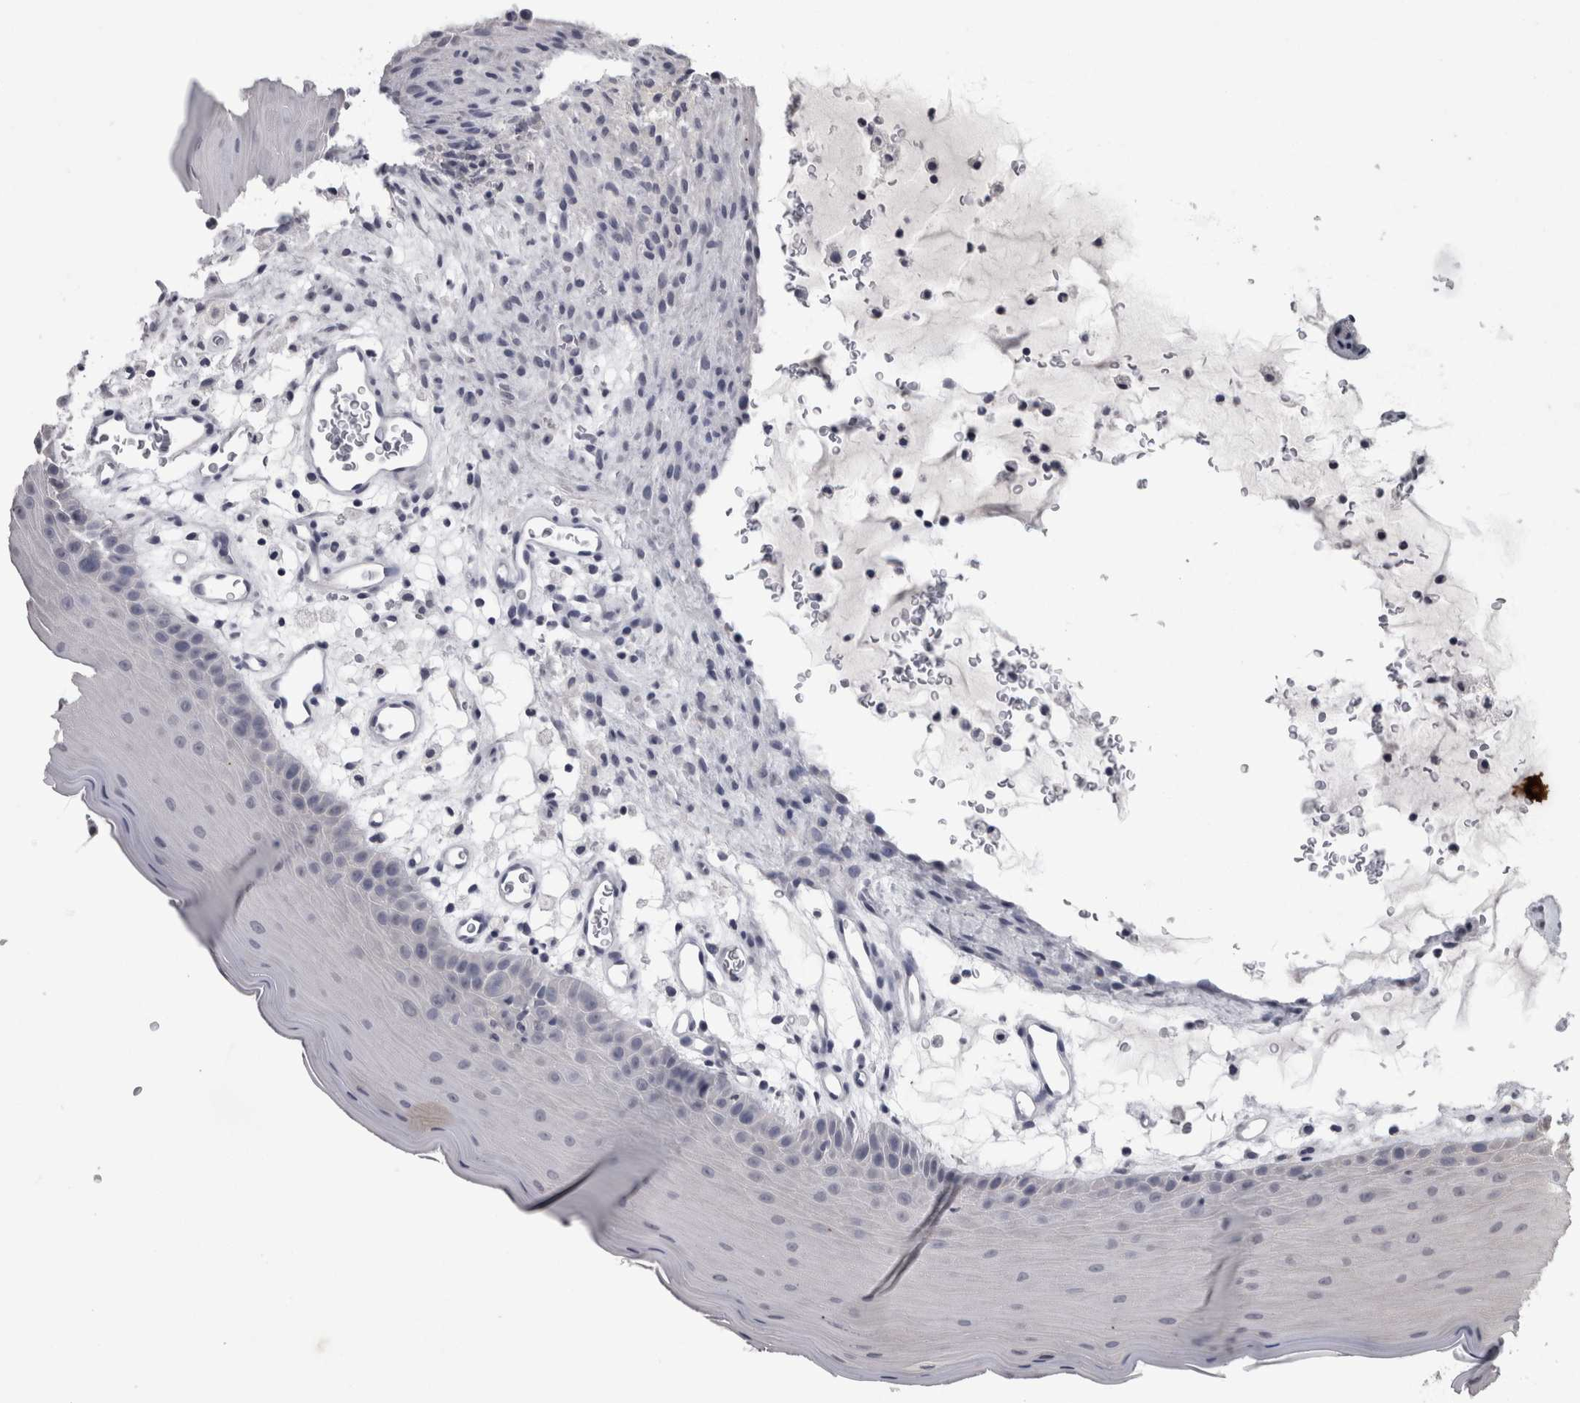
{"staining": {"intensity": "negative", "quantity": "none", "location": "none"}, "tissue": "oral mucosa", "cell_type": "Squamous epithelial cells", "image_type": "normal", "snomed": [{"axis": "morphology", "description": "Normal tissue, NOS"}, {"axis": "topography", "description": "Oral tissue"}], "caption": "The image demonstrates no significant staining in squamous epithelial cells of oral mucosa. (DAB (3,3'-diaminobenzidine) IHC, high magnification).", "gene": "APRT", "patient": {"sex": "male", "age": 13}}